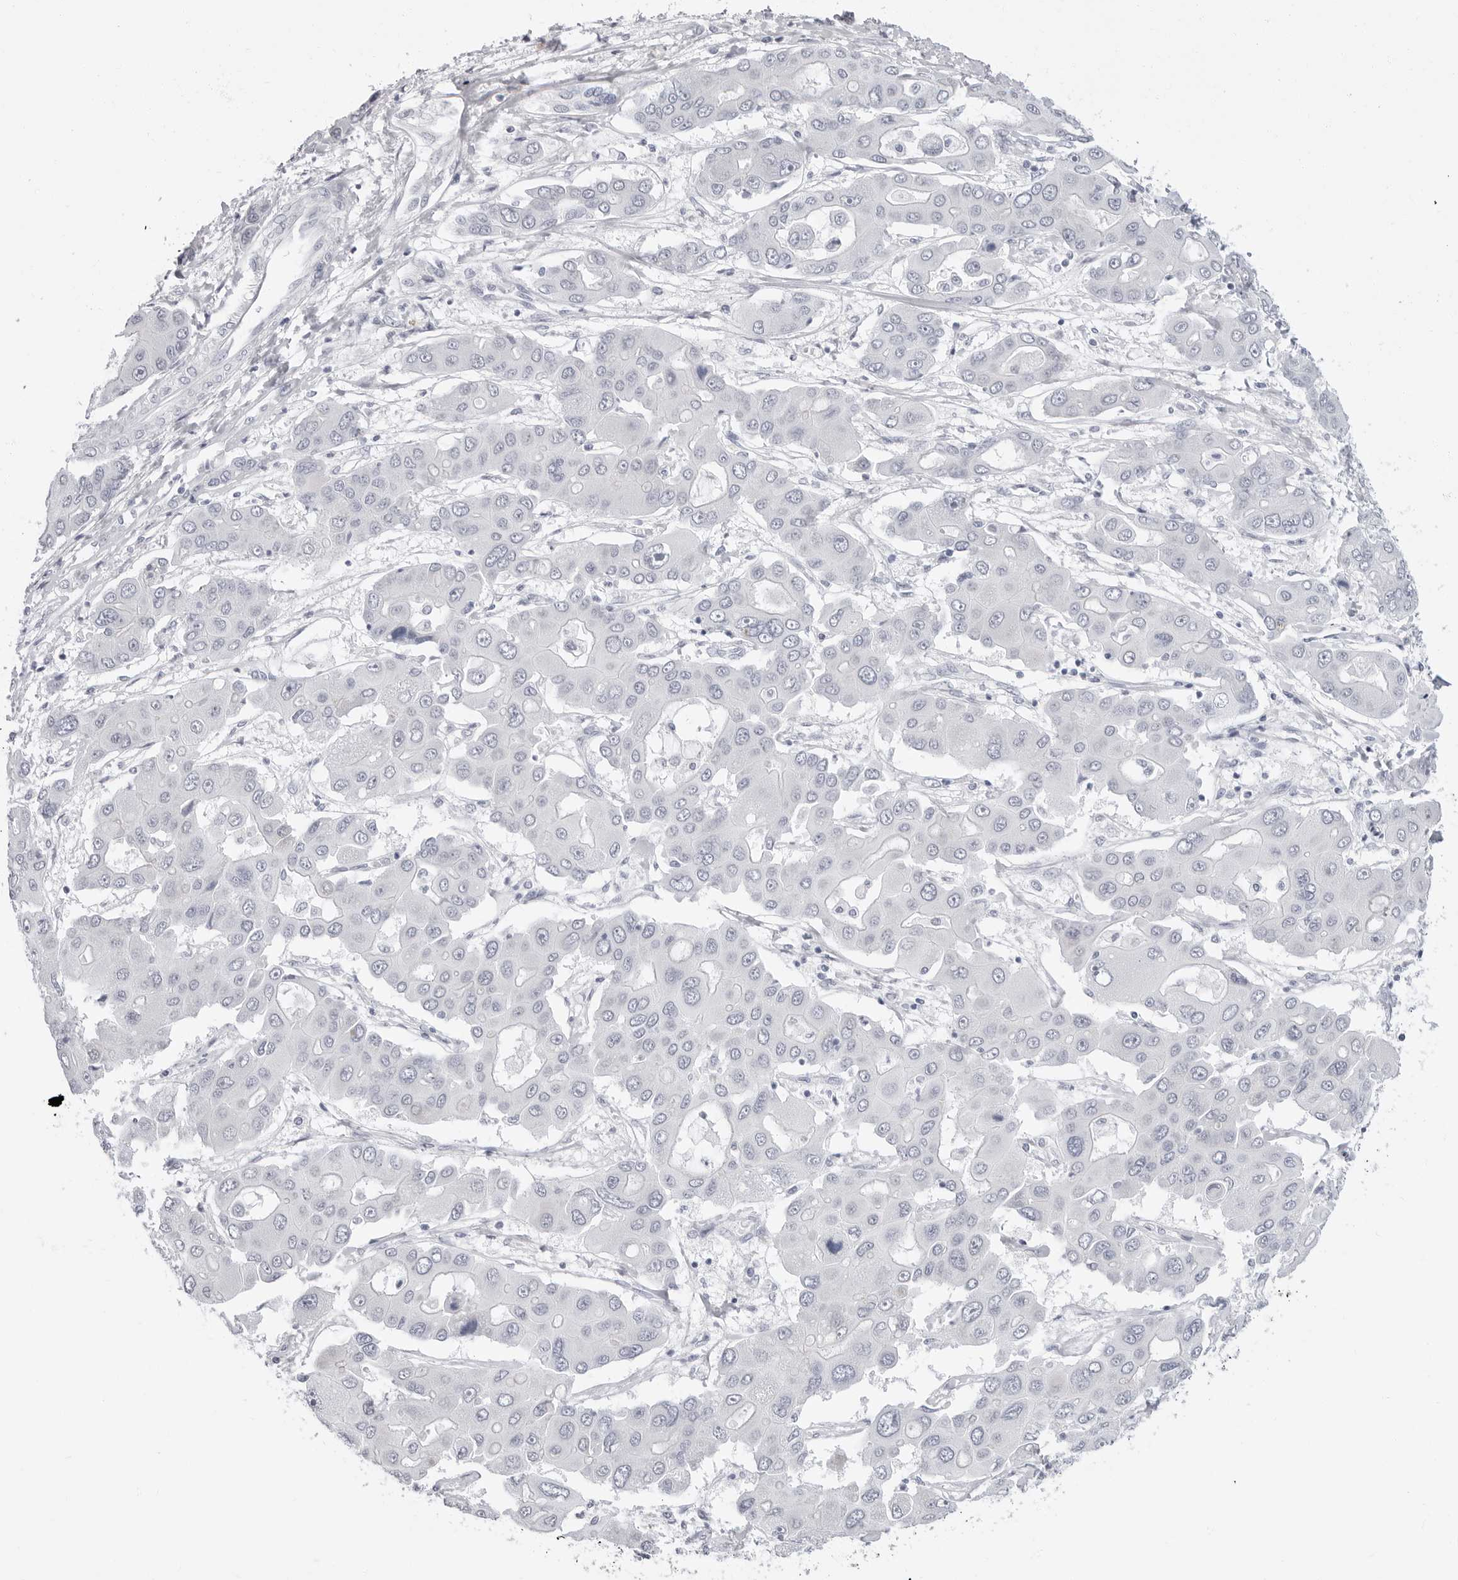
{"staining": {"intensity": "negative", "quantity": "none", "location": "none"}, "tissue": "liver cancer", "cell_type": "Tumor cells", "image_type": "cancer", "snomed": [{"axis": "morphology", "description": "Cholangiocarcinoma"}, {"axis": "topography", "description": "Liver"}], "caption": "Immunohistochemistry of cholangiocarcinoma (liver) displays no expression in tumor cells.", "gene": "ERICH3", "patient": {"sex": "male", "age": 67}}